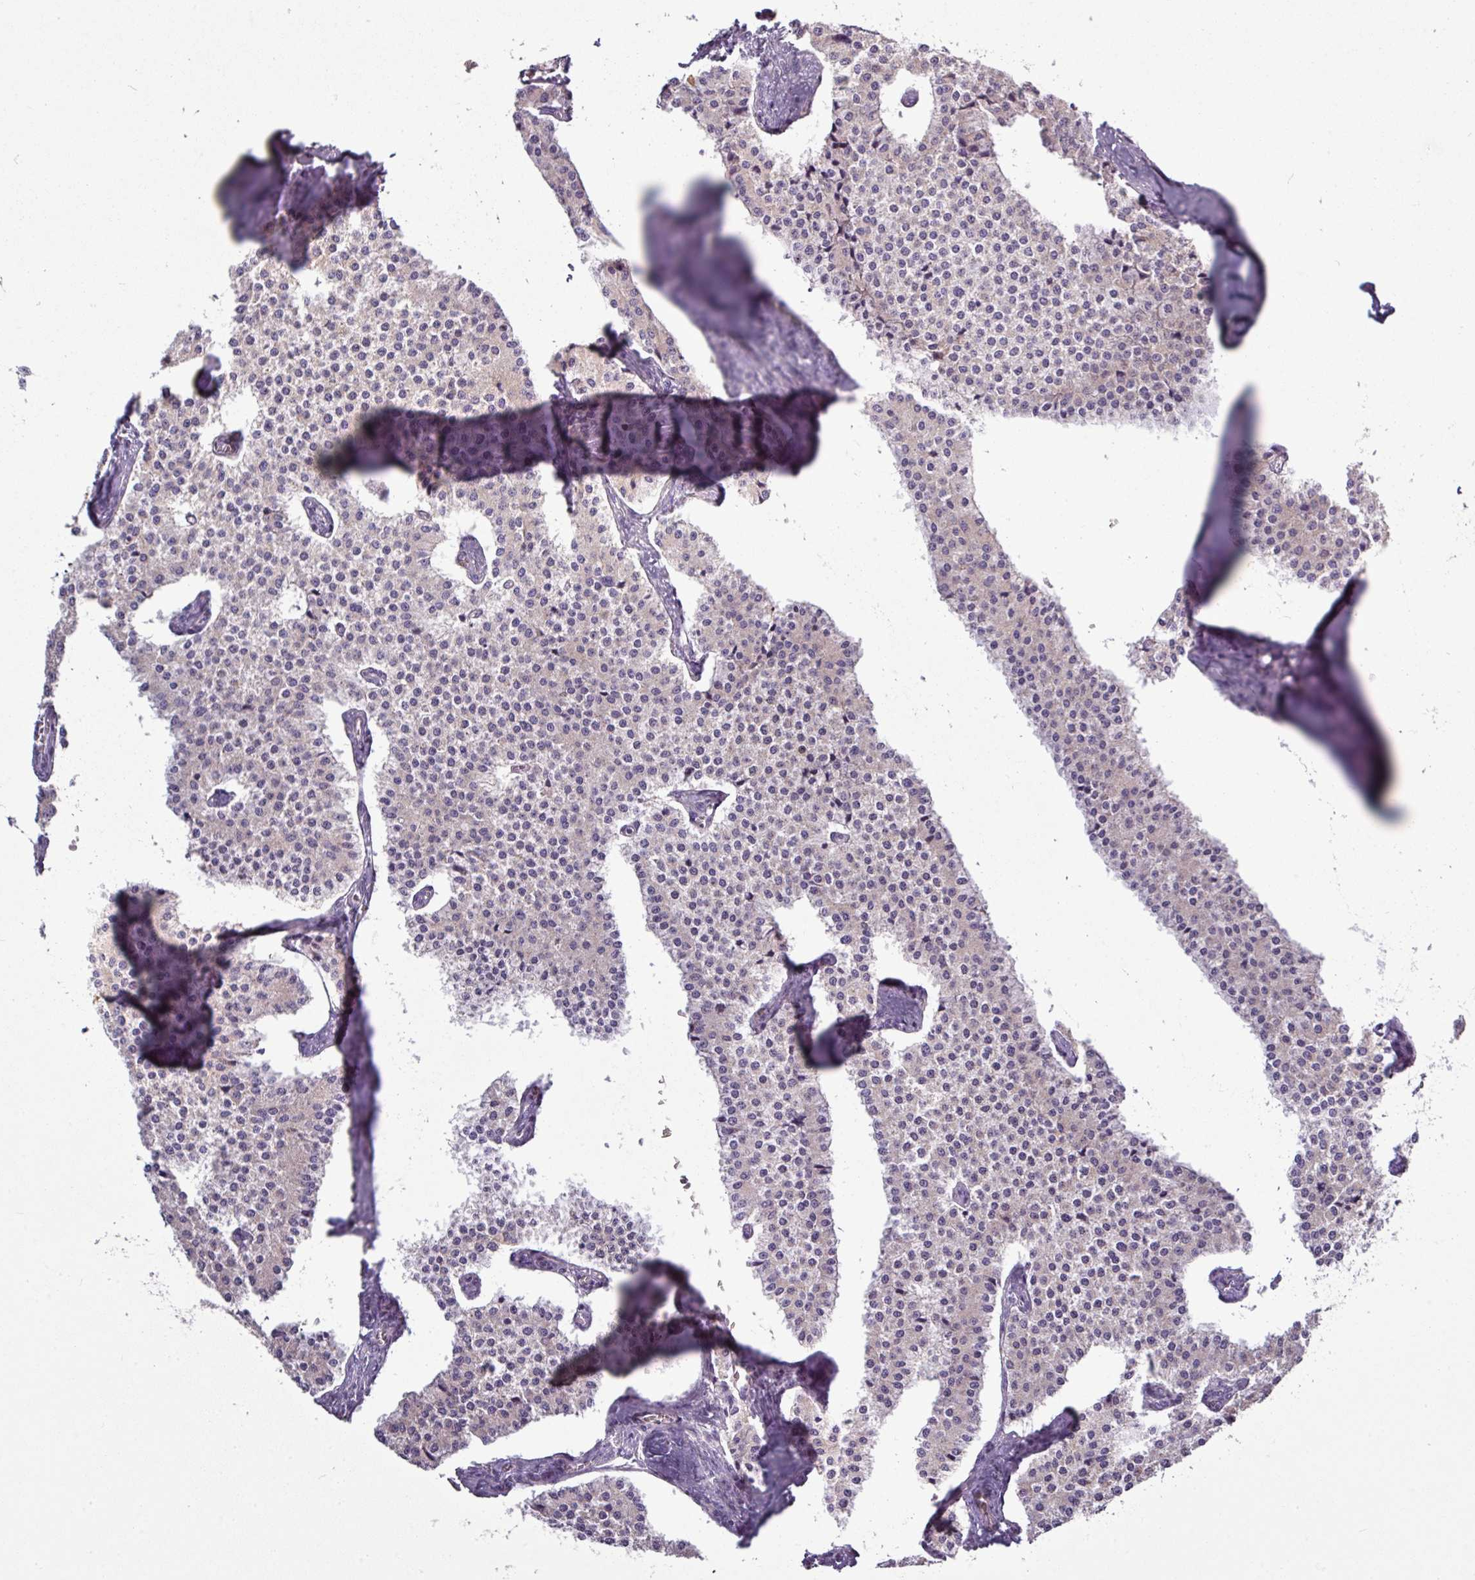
{"staining": {"intensity": "negative", "quantity": "none", "location": "none"}, "tissue": "carcinoid", "cell_type": "Tumor cells", "image_type": "cancer", "snomed": [{"axis": "morphology", "description": "Carcinoid, malignant, NOS"}, {"axis": "topography", "description": "Colon"}], "caption": "The immunohistochemistry (IHC) micrograph has no significant positivity in tumor cells of carcinoid tissue.", "gene": "GAN", "patient": {"sex": "female", "age": 52}}